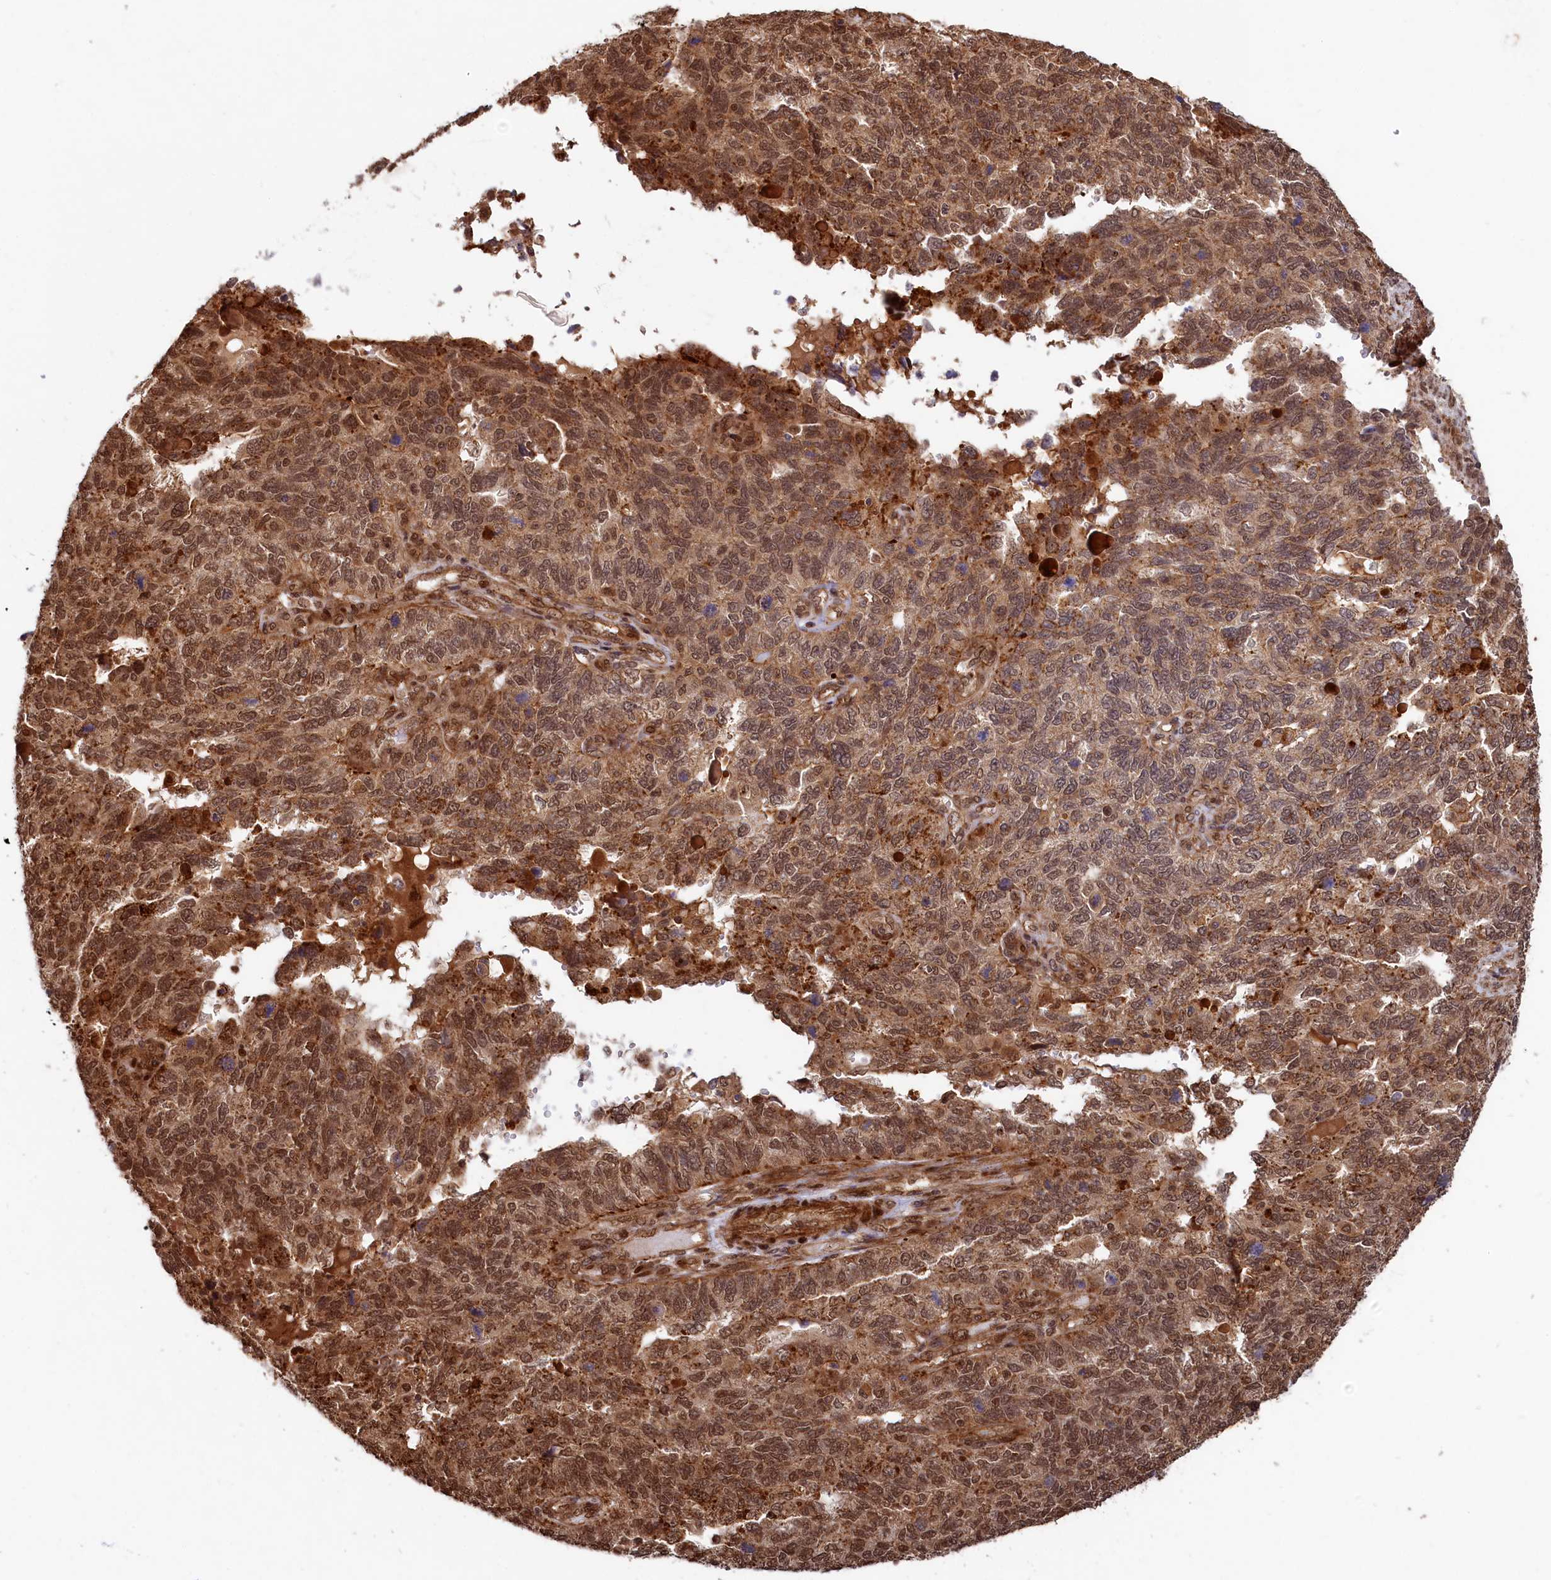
{"staining": {"intensity": "moderate", "quantity": ">75%", "location": "cytoplasmic/membranous,nuclear"}, "tissue": "endometrial cancer", "cell_type": "Tumor cells", "image_type": "cancer", "snomed": [{"axis": "morphology", "description": "Adenocarcinoma, NOS"}, {"axis": "topography", "description": "Endometrium"}], "caption": "Brown immunohistochemical staining in endometrial cancer shows moderate cytoplasmic/membranous and nuclear expression in approximately >75% of tumor cells.", "gene": "TRIM23", "patient": {"sex": "female", "age": 66}}